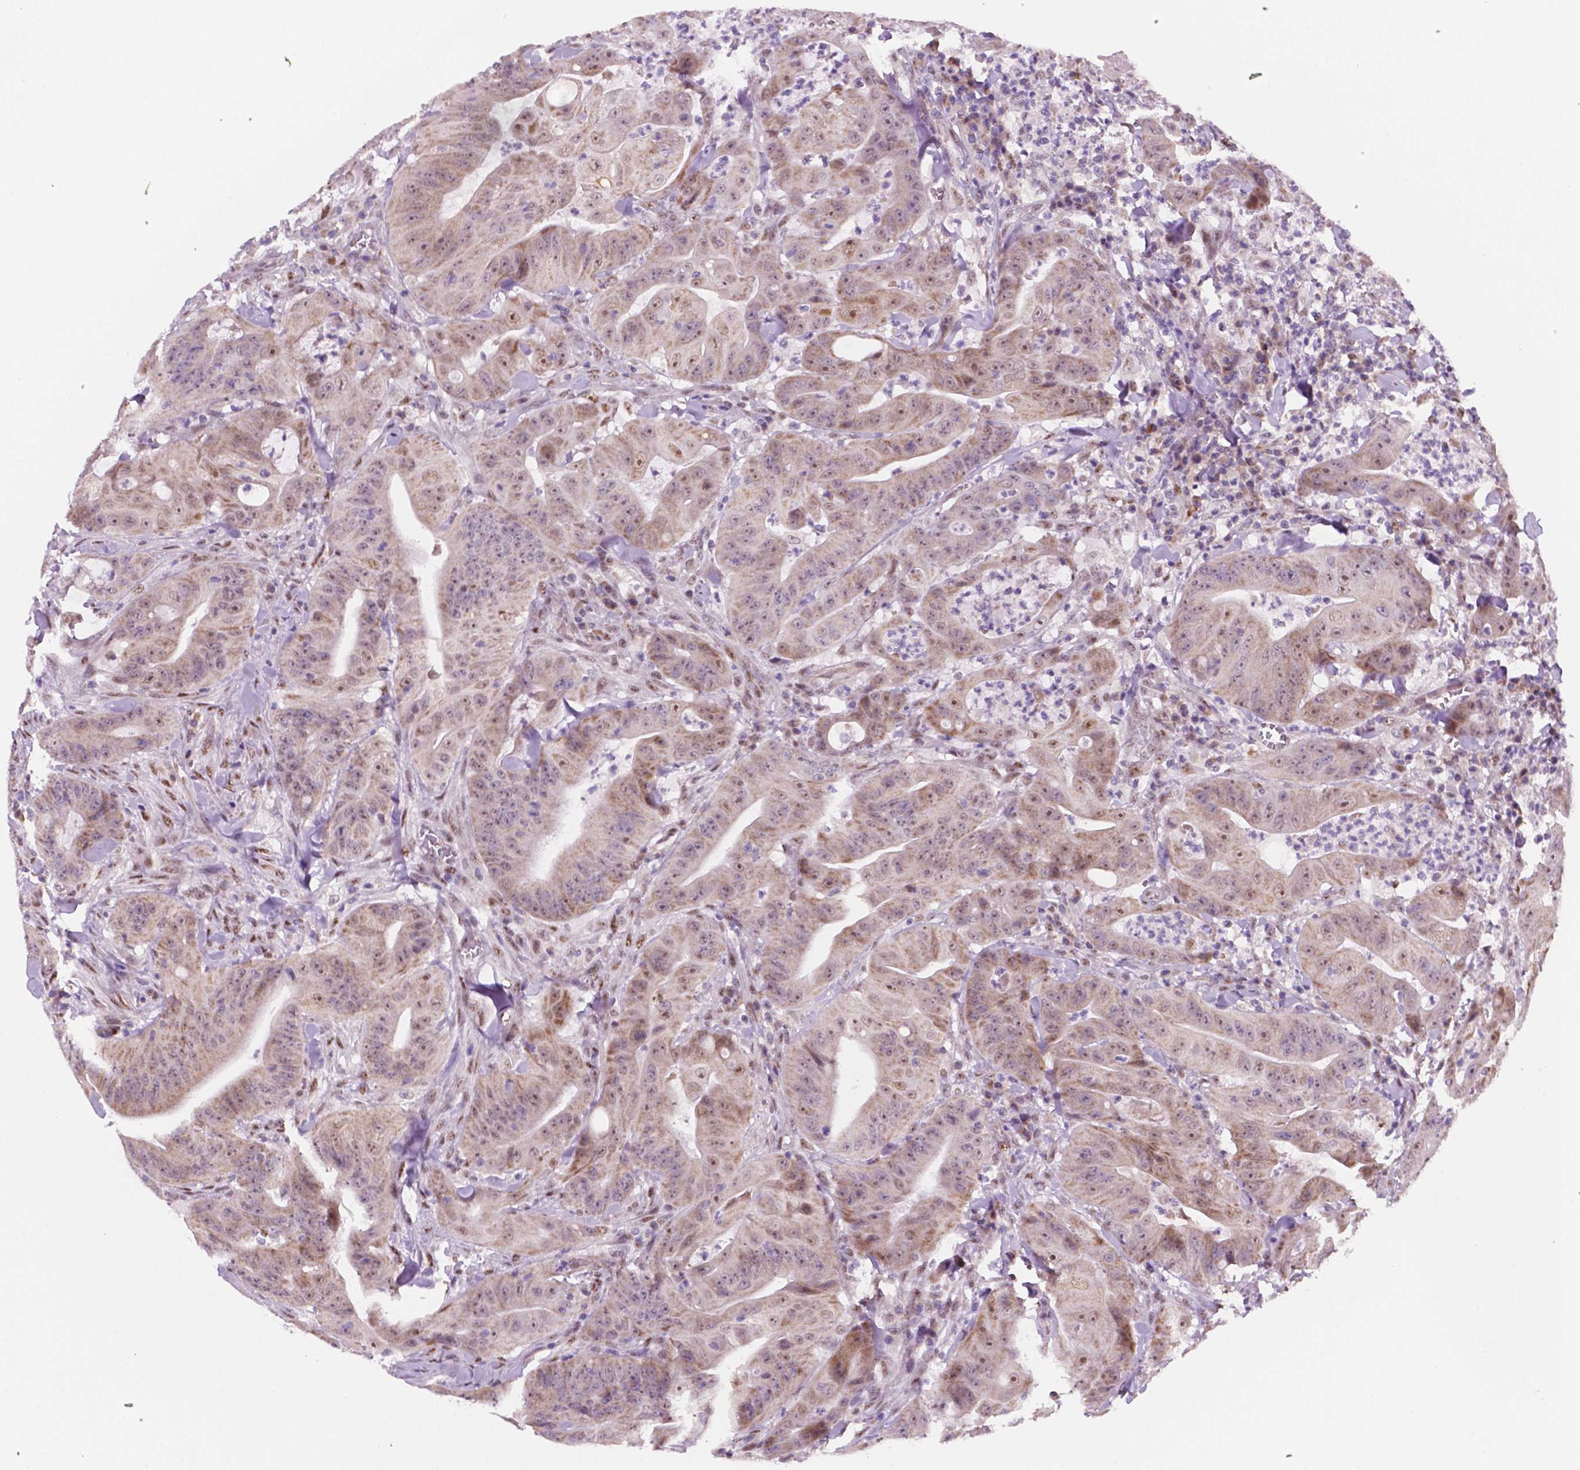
{"staining": {"intensity": "moderate", "quantity": ">75%", "location": "cytoplasmic/membranous,nuclear"}, "tissue": "colorectal cancer", "cell_type": "Tumor cells", "image_type": "cancer", "snomed": [{"axis": "morphology", "description": "Adenocarcinoma, NOS"}, {"axis": "topography", "description": "Colon"}], "caption": "Immunohistochemistry of adenocarcinoma (colorectal) exhibits medium levels of moderate cytoplasmic/membranous and nuclear expression in about >75% of tumor cells.", "gene": "C18orf21", "patient": {"sex": "male", "age": 33}}